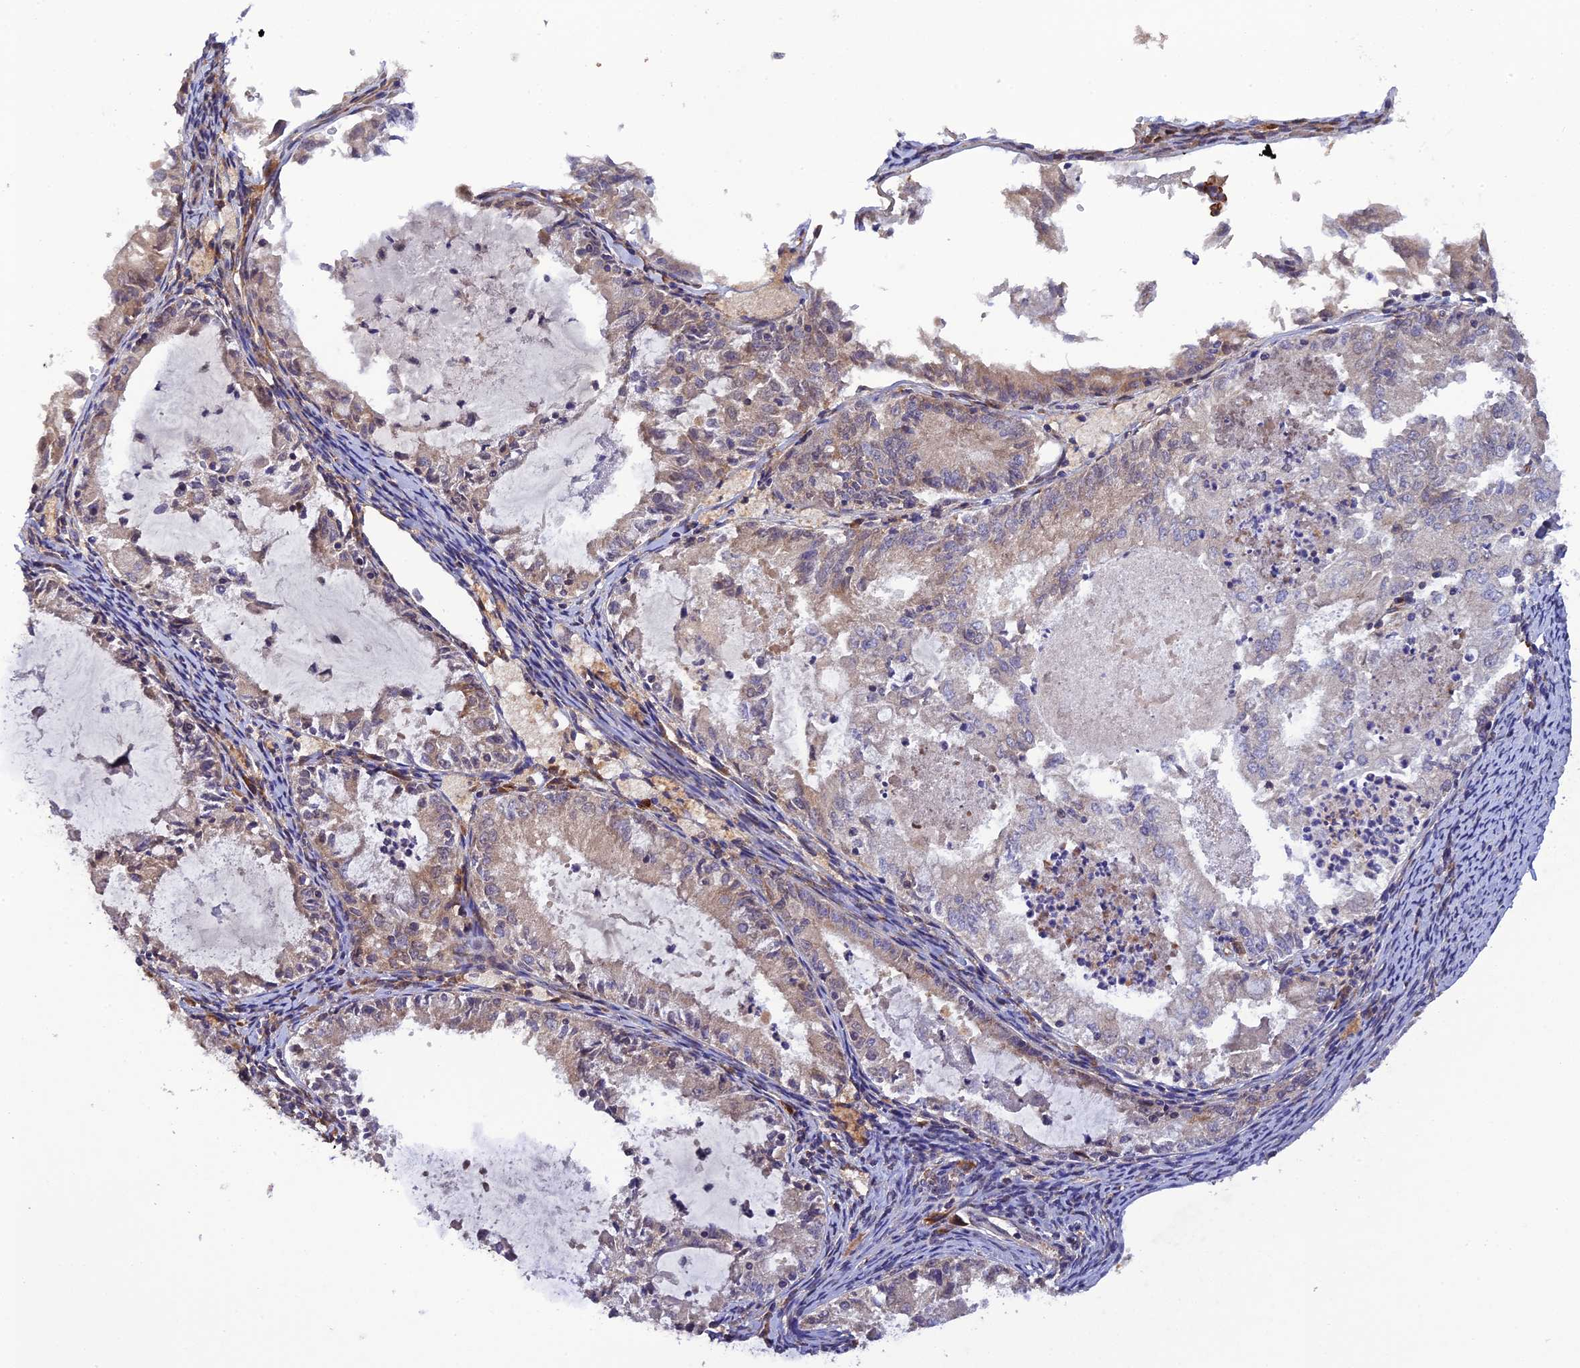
{"staining": {"intensity": "weak", "quantity": "<25%", "location": "cytoplasmic/membranous"}, "tissue": "endometrial cancer", "cell_type": "Tumor cells", "image_type": "cancer", "snomed": [{"axis": "morphology", "description": "Adenocarcinoma, NOS"}, {"axis": "topography", "description": "Endometrium"}], "caption": "Image shows no significant protein staining in tumor cells of endometrial cancer (adenocarcinoma).", "gene": "P3H3", "patient": {"sex": "female", "age": 57}}